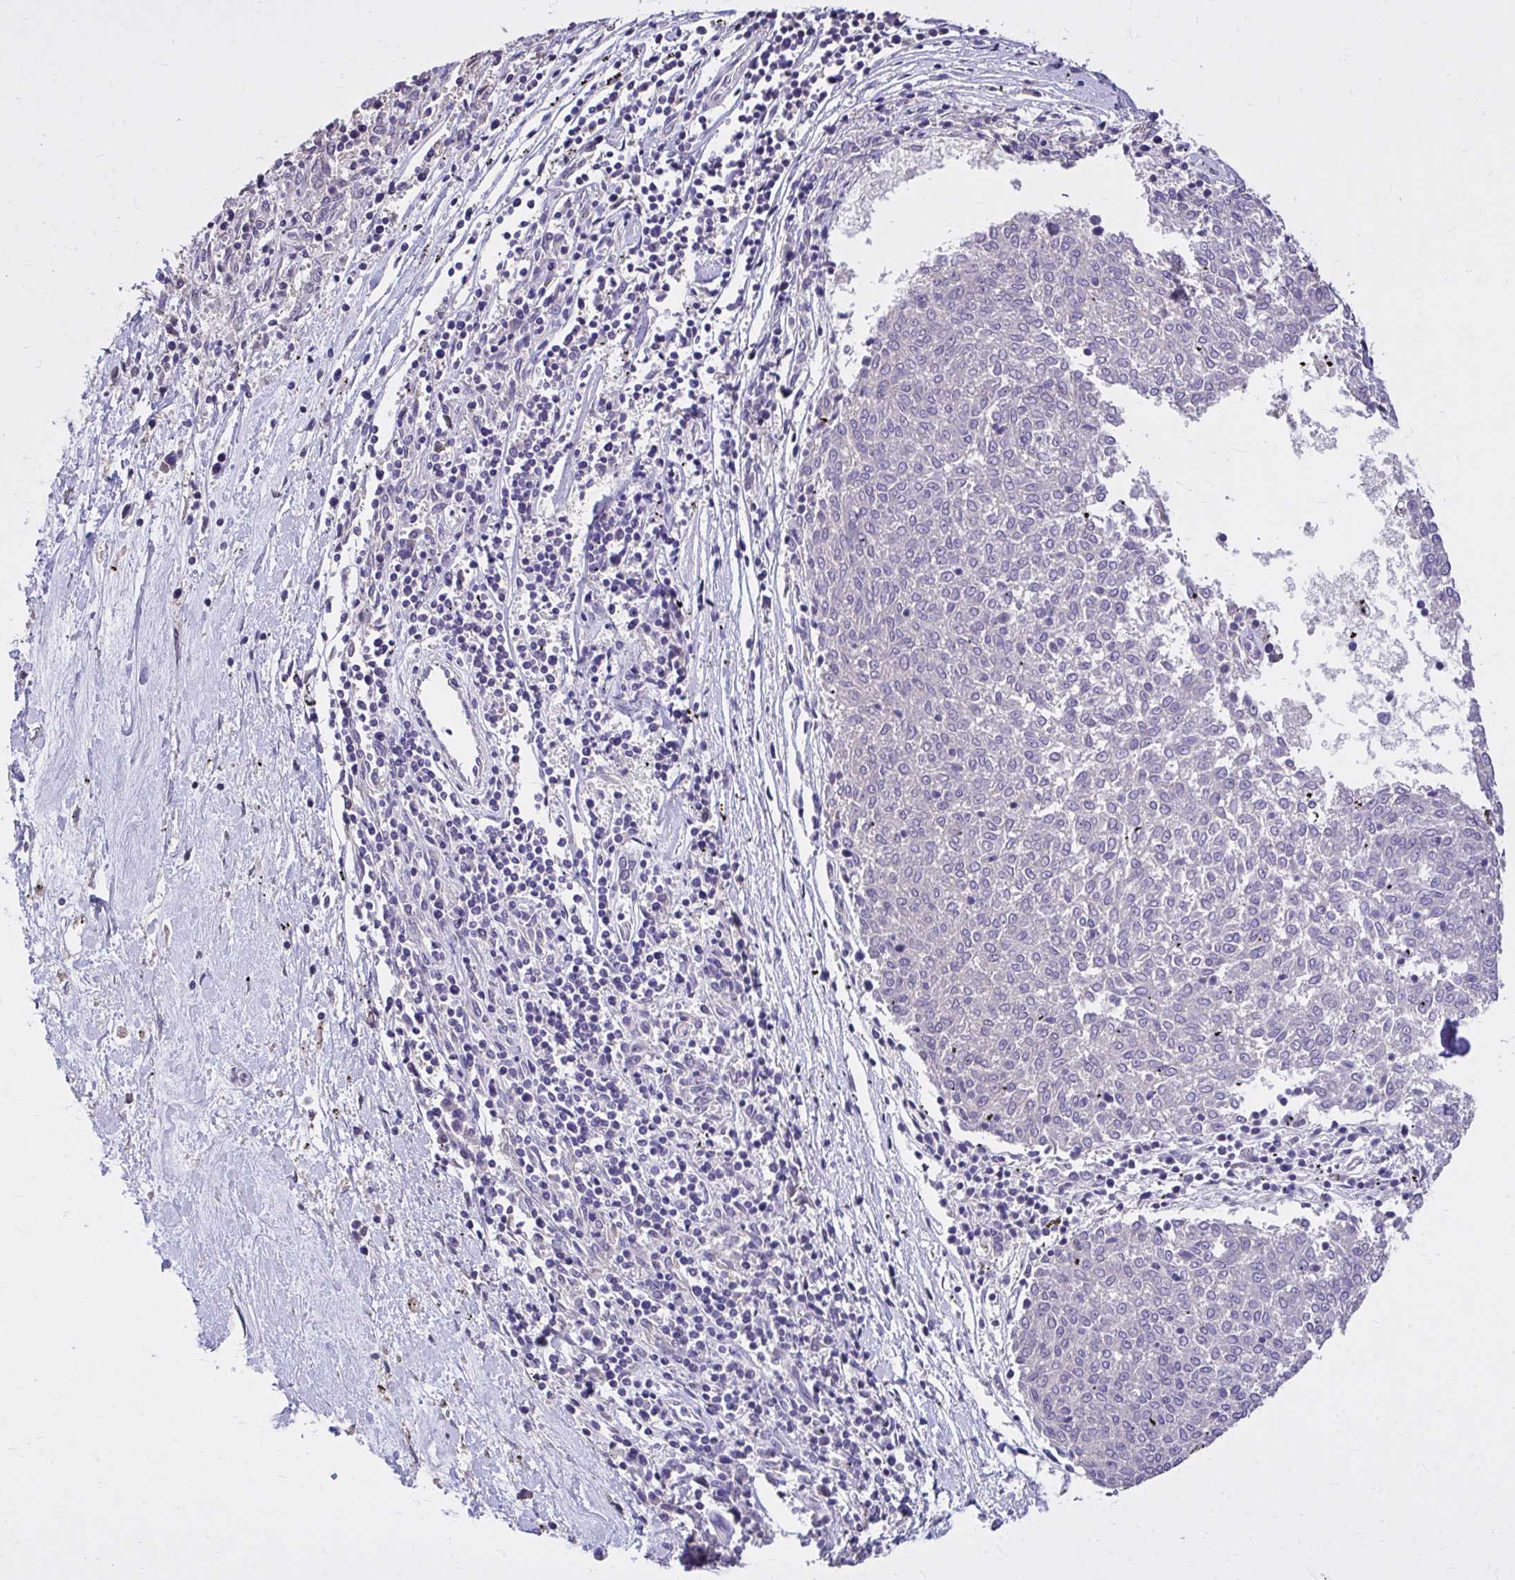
{"staining": {"intensity": "negative", "quantity": "none", "location": "none"}, "tissue": "melanoma", "cell_type": "Tumor cells", "image_type": "cancer", "snomed": [{"axis": "morphology", "description": "Malignant melanoma, NOS"}, {"axis": "topography", "description": "Skin"}], "caption": "IHC image of melanoma stained for a protein (brown), which demonstrates no expression in tumor cells.", "gene": "EPB41L1", "patient": {"sex": "female", "age": 72}}